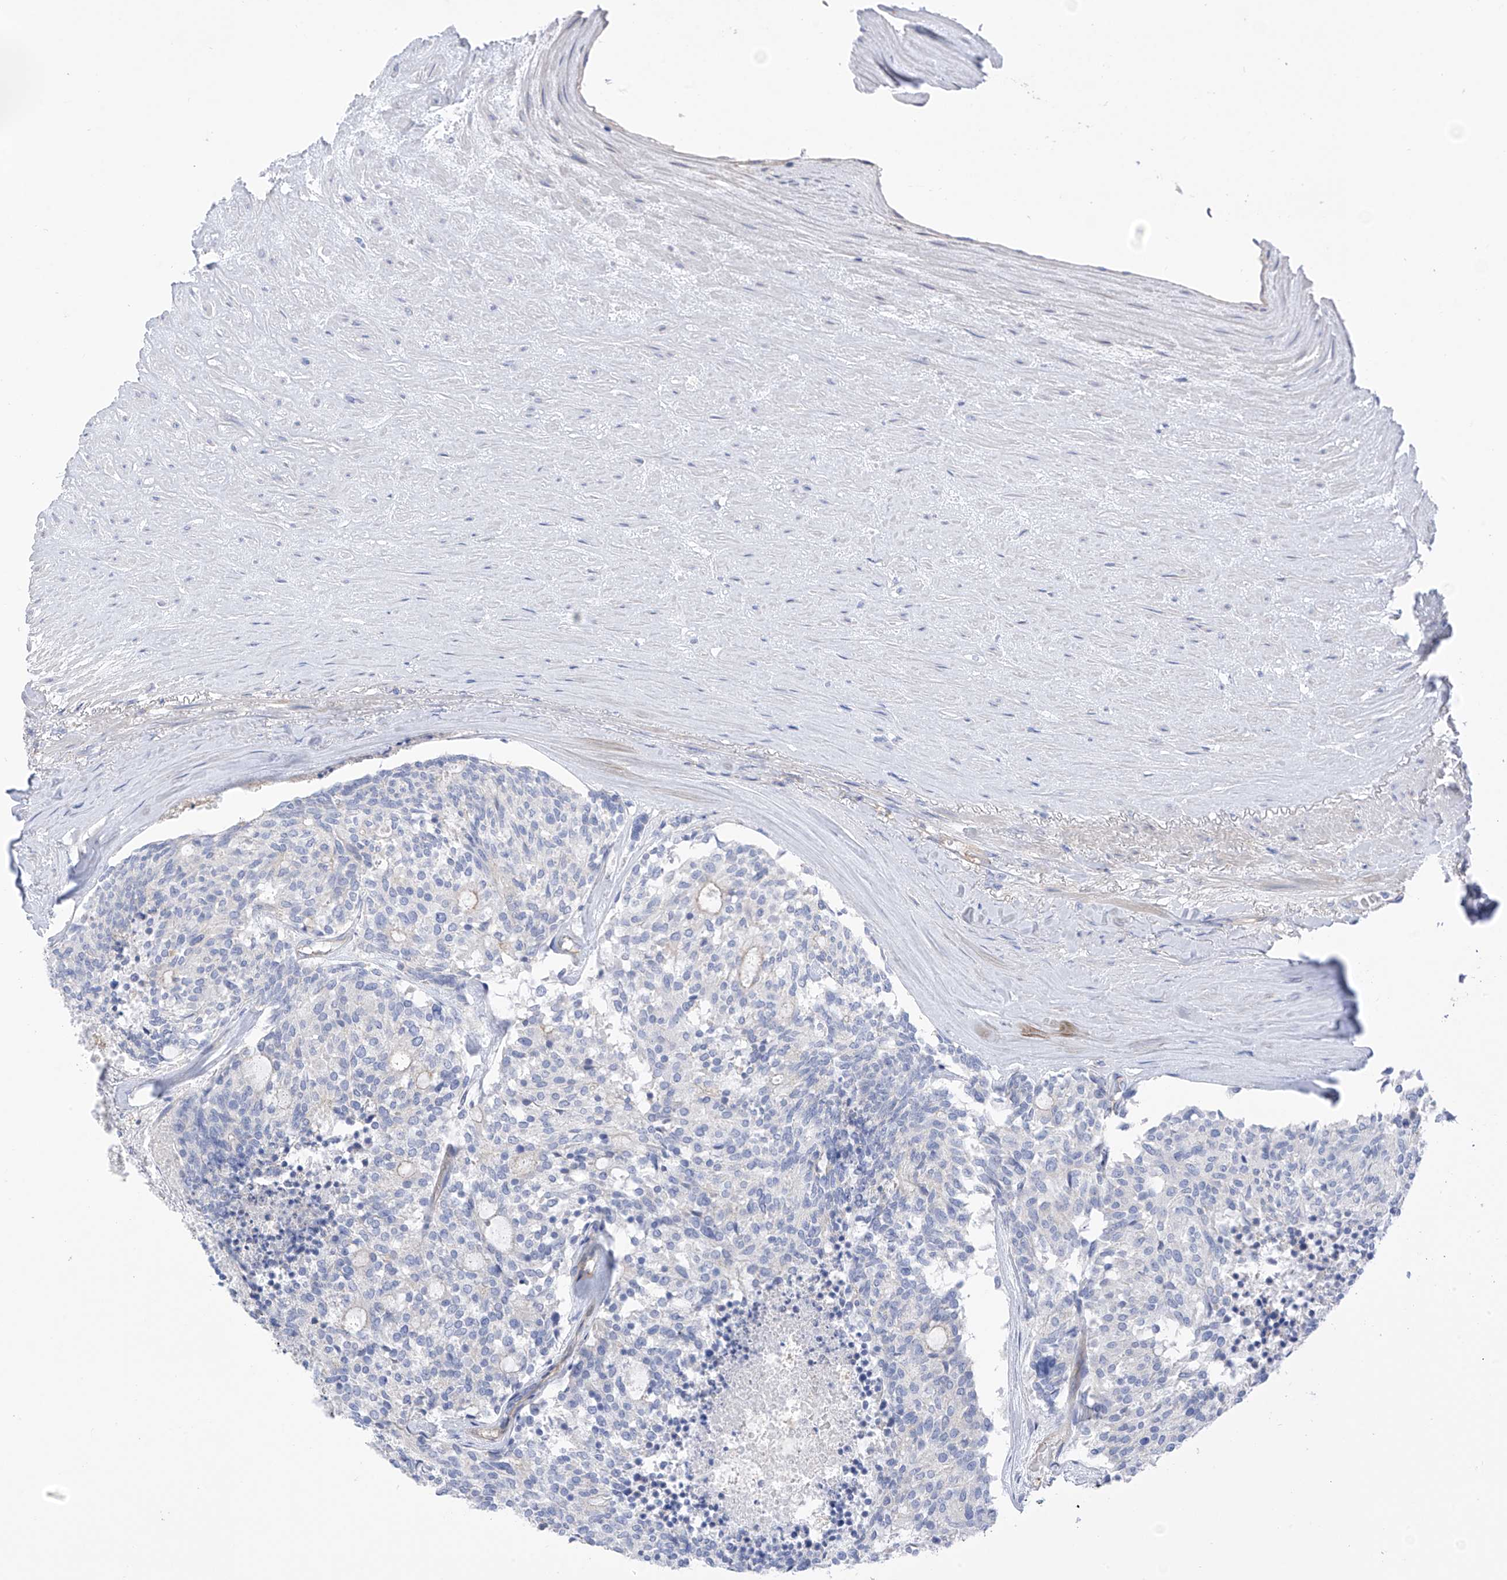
{"staining": {"intensity": "negative", "quantity": "none", "location": "none"}, "tissue": "carcinoid", "cell_type": "Tumor cells", "image_type": "cancer", "snomed": [{"axis": "morphology", "description": "Carcinoid, malignant, NOS"}, {"axis": "topography", "description": "Pancreas"}], "caption": "A high-resolution image shows immunohistochemistry (IHC) staining of carcinoid (malignant), which demonstrates no significant staining in tumor cells. (DAB (3,3'-diaminobenzidine) IHC visualized using brightfield microscopy, high magnification).", "gene": "ITGA9", "patient": {"sex": "female", "age": 54}}